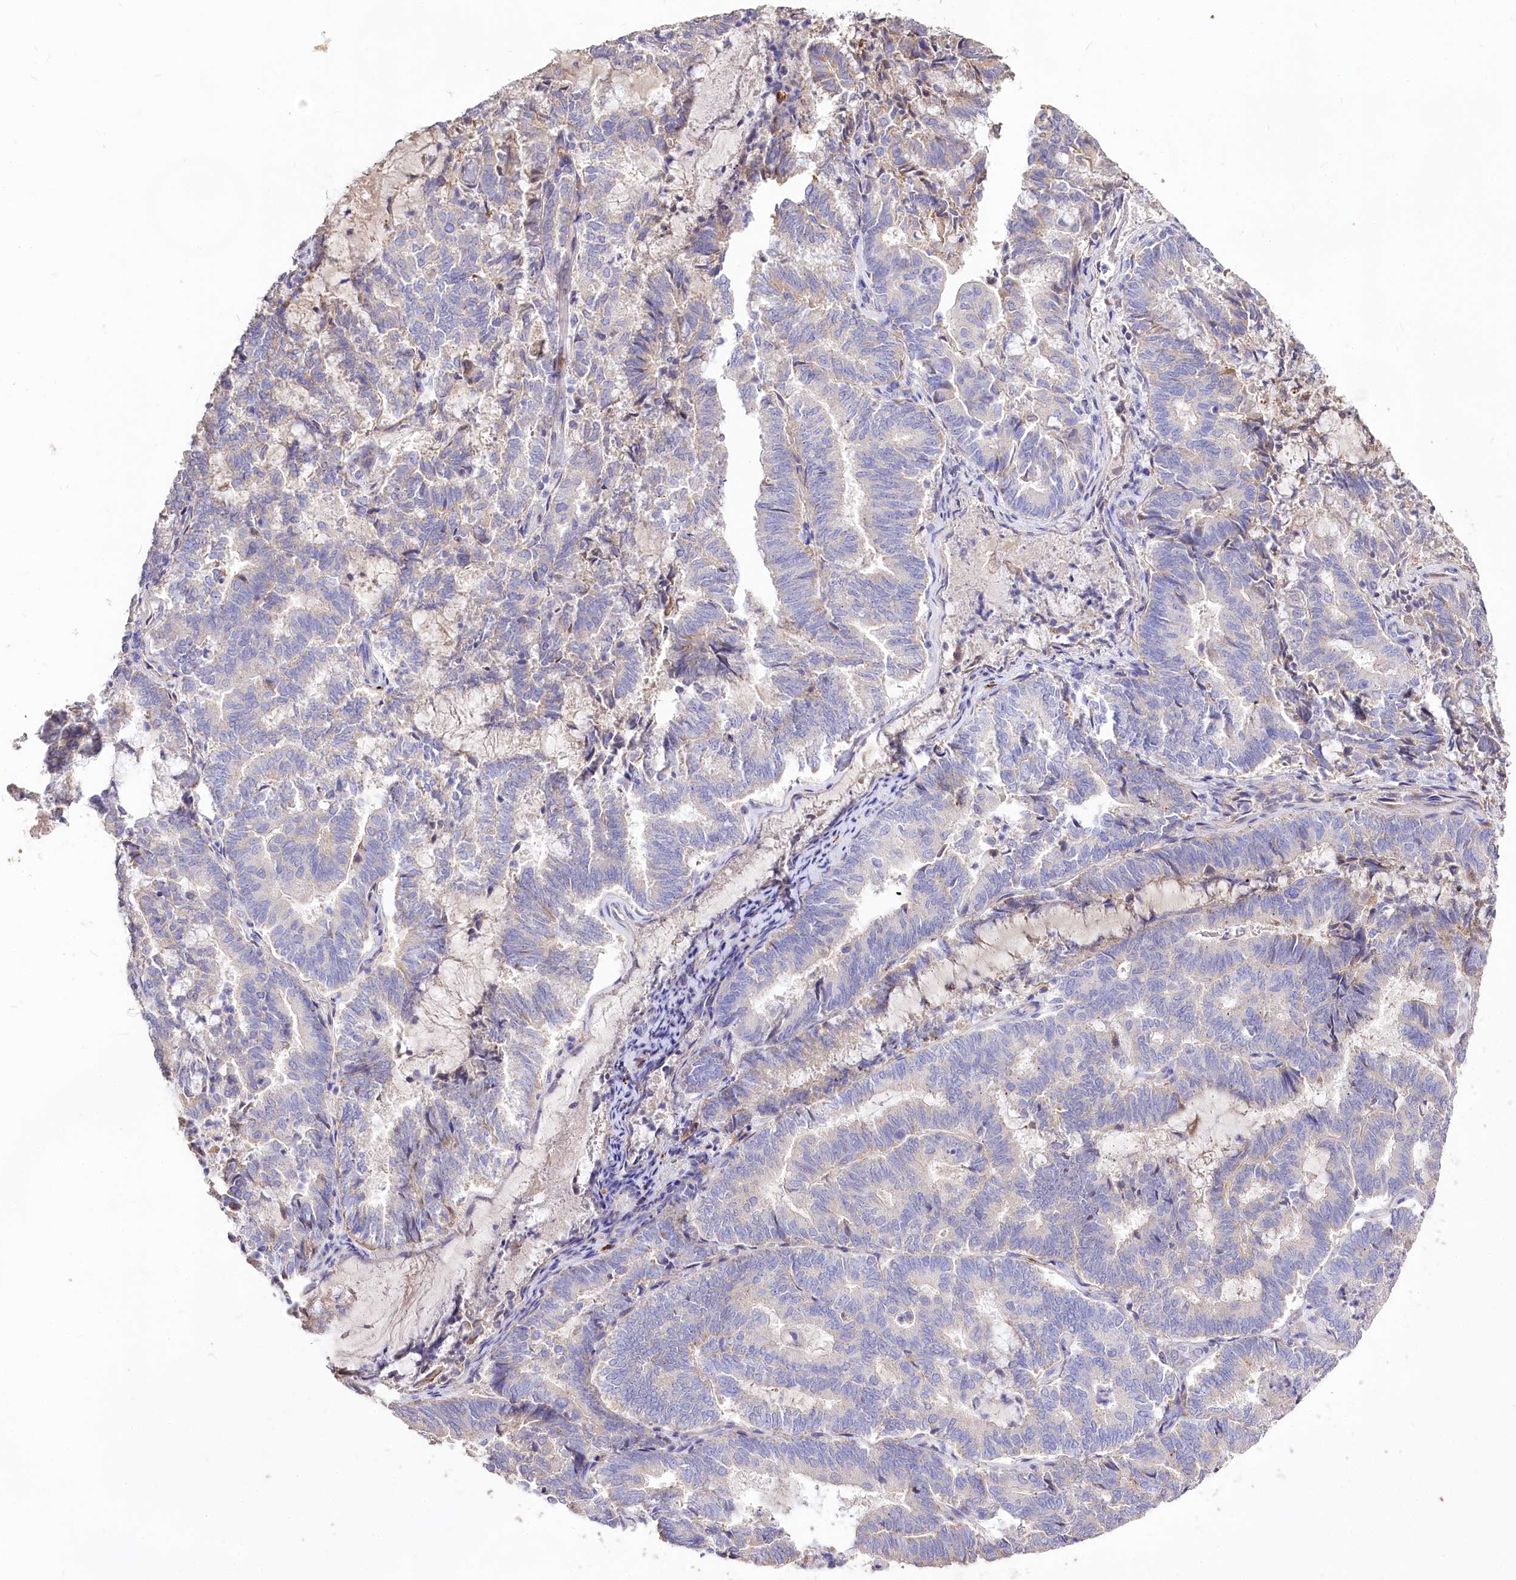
{"staining": {"intensity": "negative", "quantity": "none", "location": "none"}, "tissue": "endometrial cancer", "cell_type": "Tumor cells", "image_type": "cancer", "snomed": [{"axis": "morphology", "description": "Adenocarcinoma, NOS"}, {"axis": "topography", "description": "Endometrium"}], "caption": "The immunohistochemistry photomicrograph has no significant staining in tumor cells of adenocarcinoma (endometrial) tissue.", "gene": "PTER", "patient": {"sex": "female", "age": 80}}